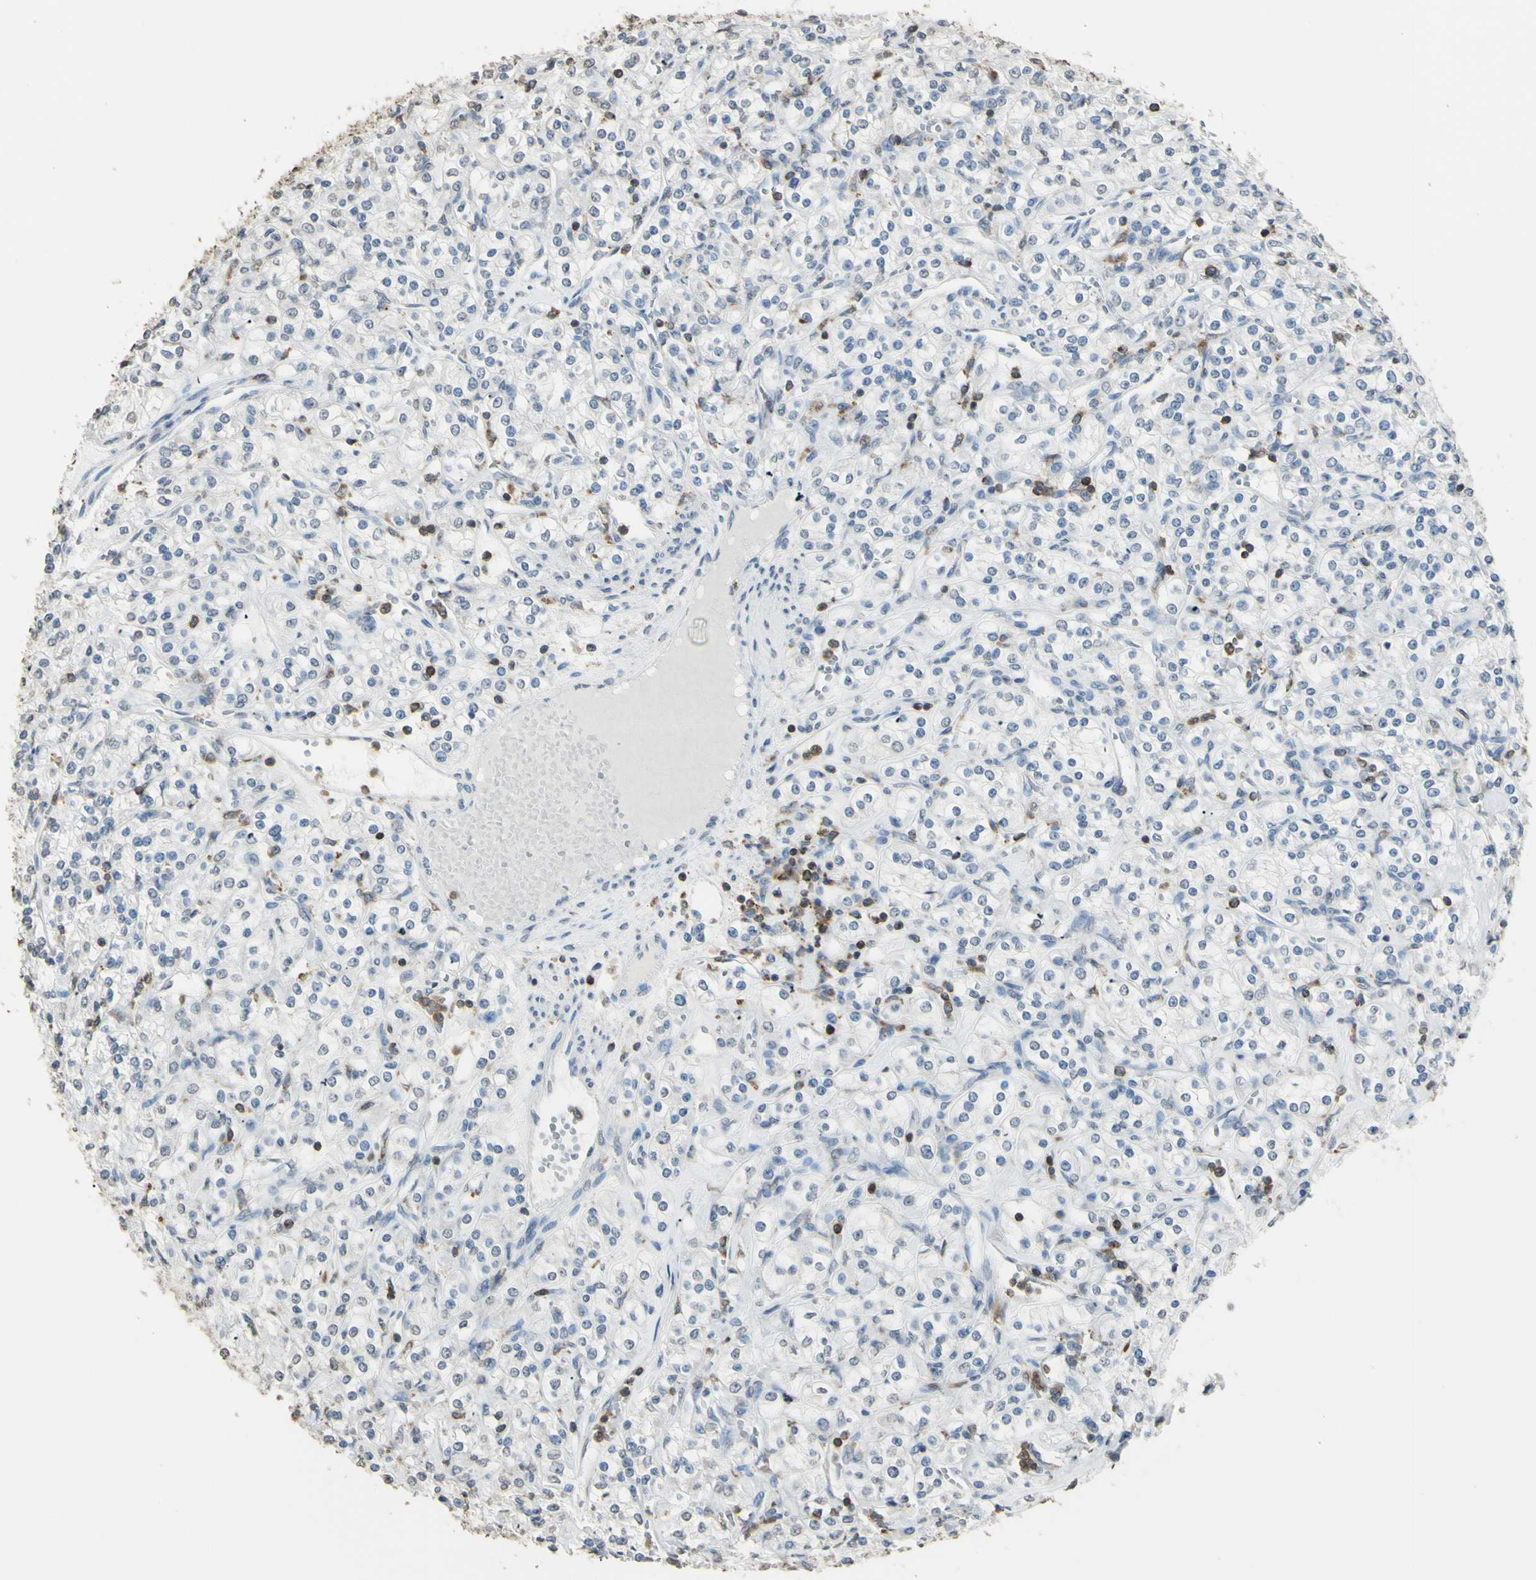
{"staining": {"intensity": "negative", "quantity": "none", "location": "none"}, "tissue": "renal cancer", "cell_type": "Tumor cells", "image_type": "cancer", "snomed": [{"axis": "morphology", "description": "Adenocarcinoma, NOS"}, {"axis": "topography", "description": "Kidney"}], "caption": "Micrograph shows no significant protein expression in tumor cells of renal adenocarcinoma.", "gene": "PSTPIP1", "patient": {"sex": "male", "age": 77}}